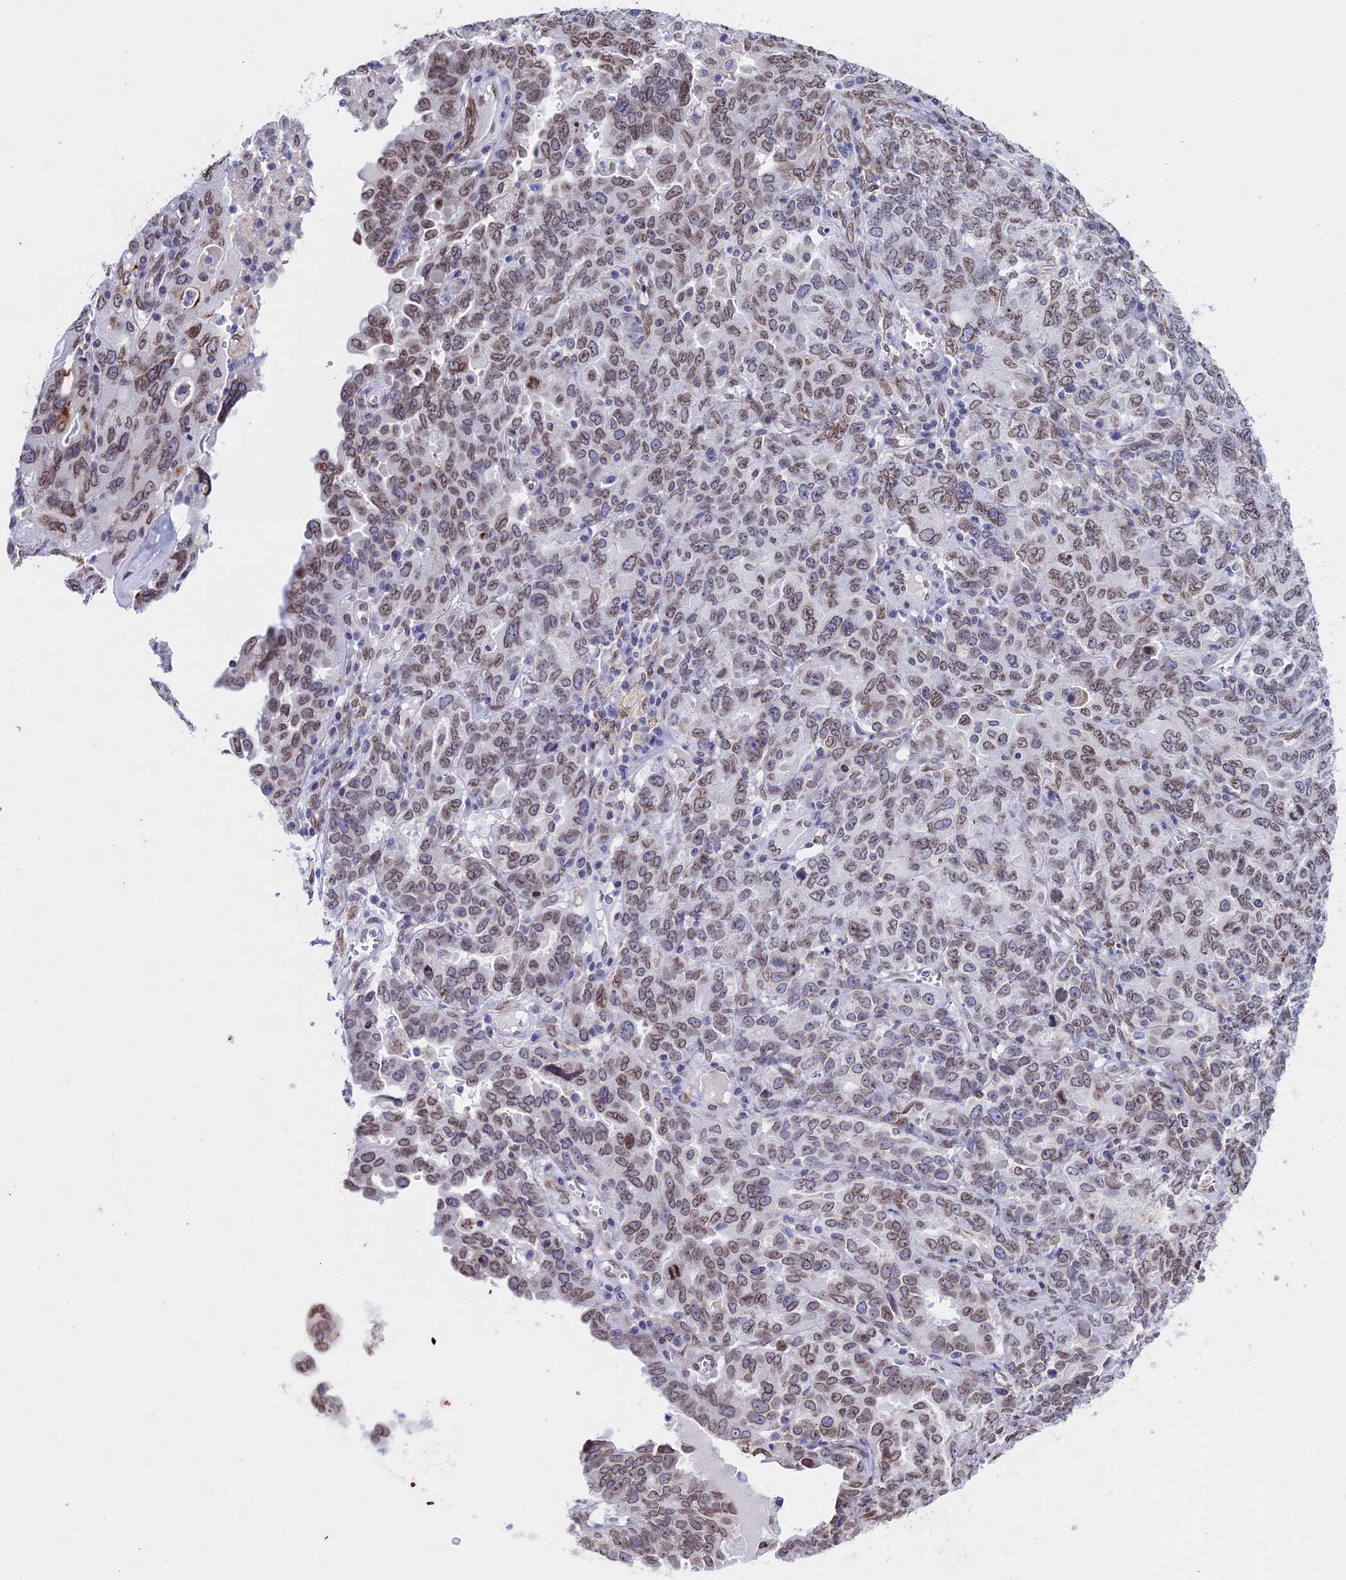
{"staining": {"intensity": "moderate", "quantity": ">75%", "location": "cytoplasmic/membranous,nuclear"}, "tissue": "ovarian cancer", "cell_type": "Tumor cells", "image_type": "cancer", "snomed": [{"axis": "morphology", "description": "Carcinoma, endometroid"}, {"axis": "topography", "description": "Ovary"}], "caption": "Protein staining of ovarian cancer (endometroid carcinoma) tissue displays moderate cytoplasmic/membranous and nuclear expression in about >75% of tumor cells.", "gene": "TMPRSS7", "patient": {"sex": "female", "age": 62}}